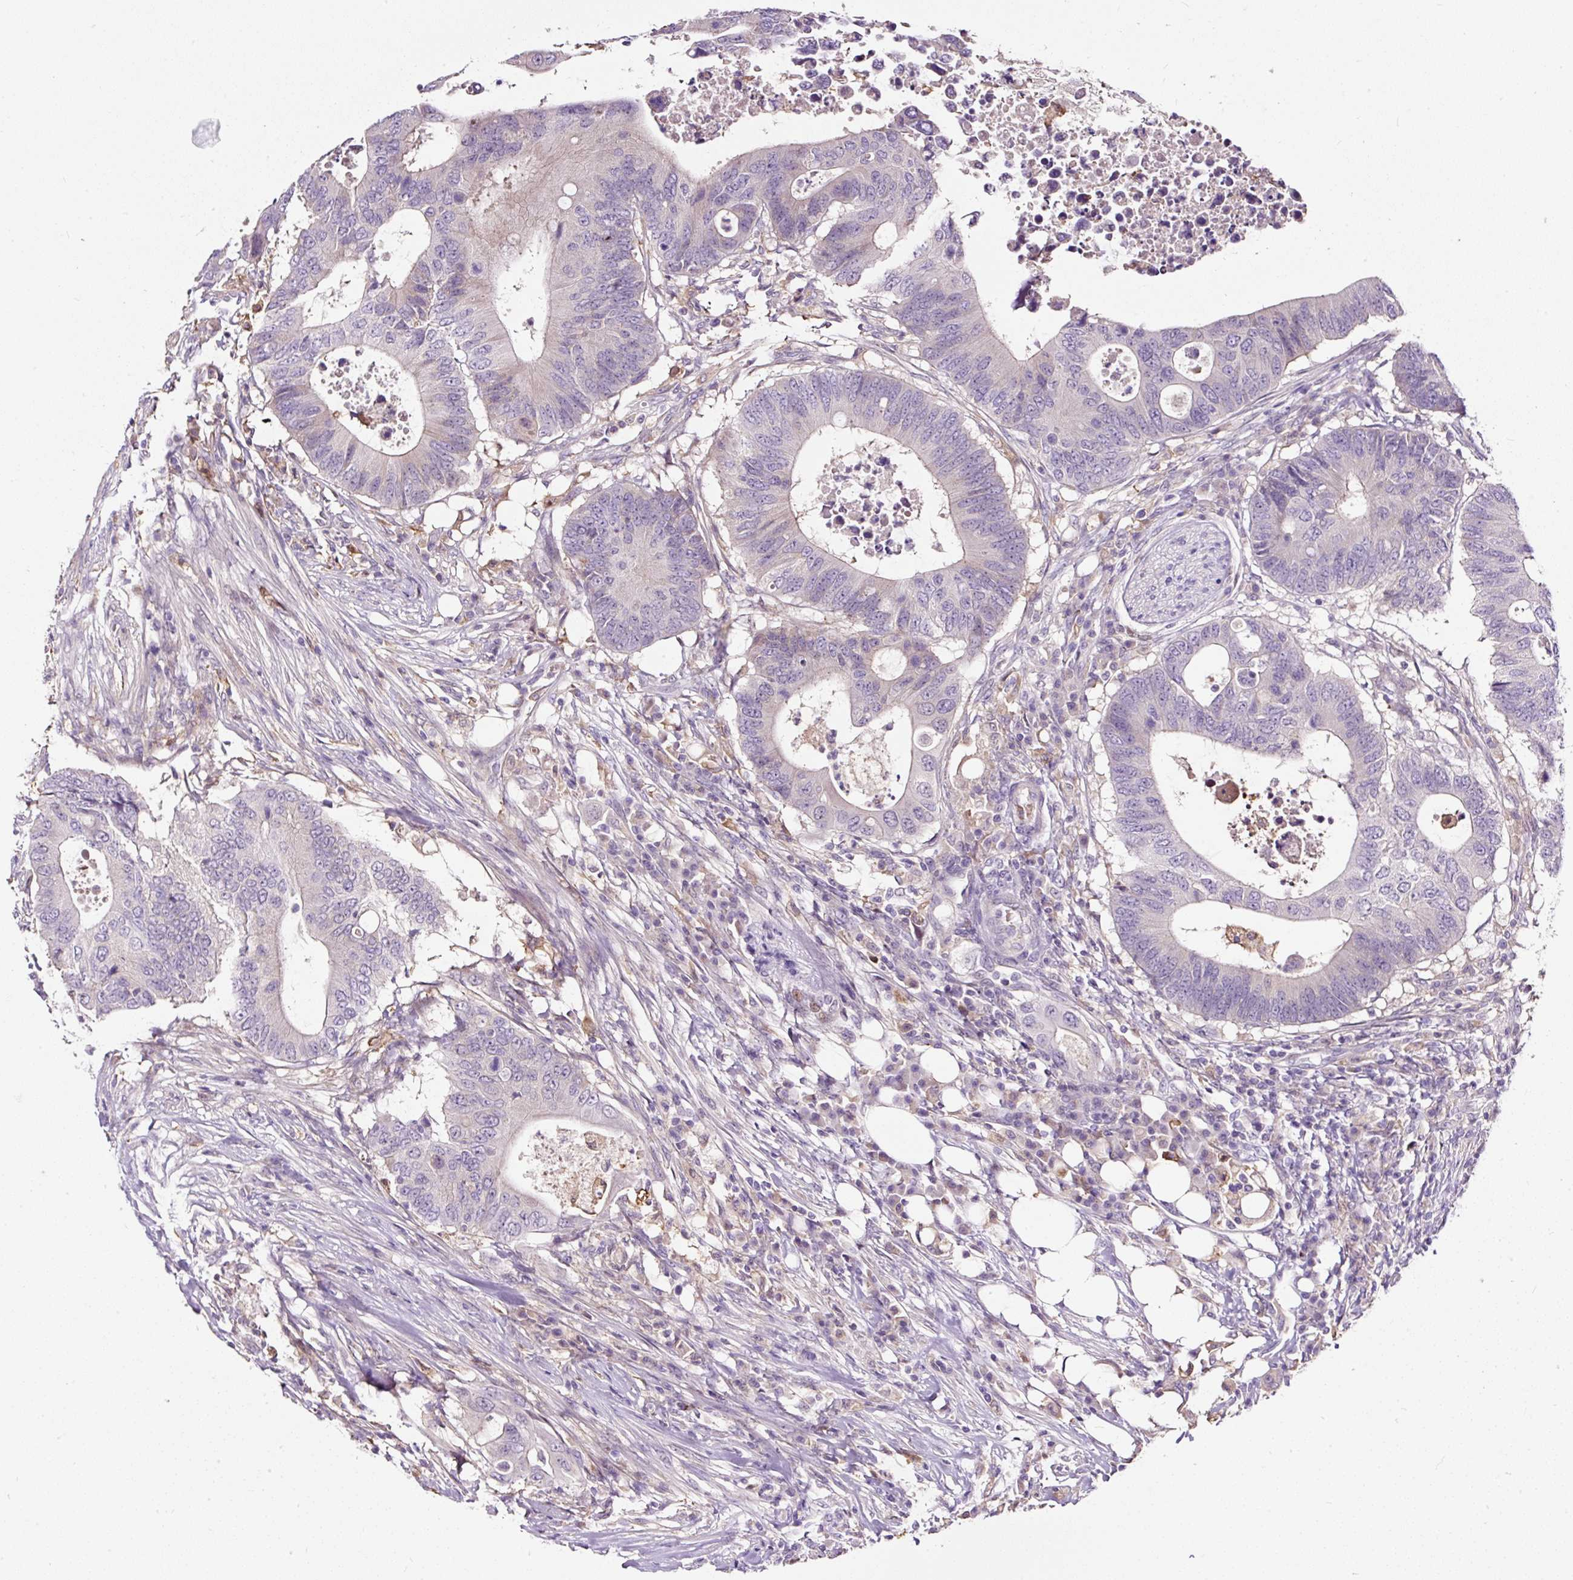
{"staining": {"intensity": "negative", "quantity": "none", "location": "none"}, "tissue": "colorectal cancer", "cell_type": "Tumor cells", "image_type": "cancer", "snomed": [{"axis": "morphology", "description": "Adenocarcinoma, NOS"}, {"axis": "topography", "description": "Colon"}], "caption": "Image shows no significant protein expression in tumor cells of colorectal cancer (adenocarcinoma). Brightfield microscopy of immunohistochemistry stained with DAB (brown) and hematoxylin (blue), captured at high magnification.", "gene": "LRRC24", "patient": {"sex": "male", "age": 71}}